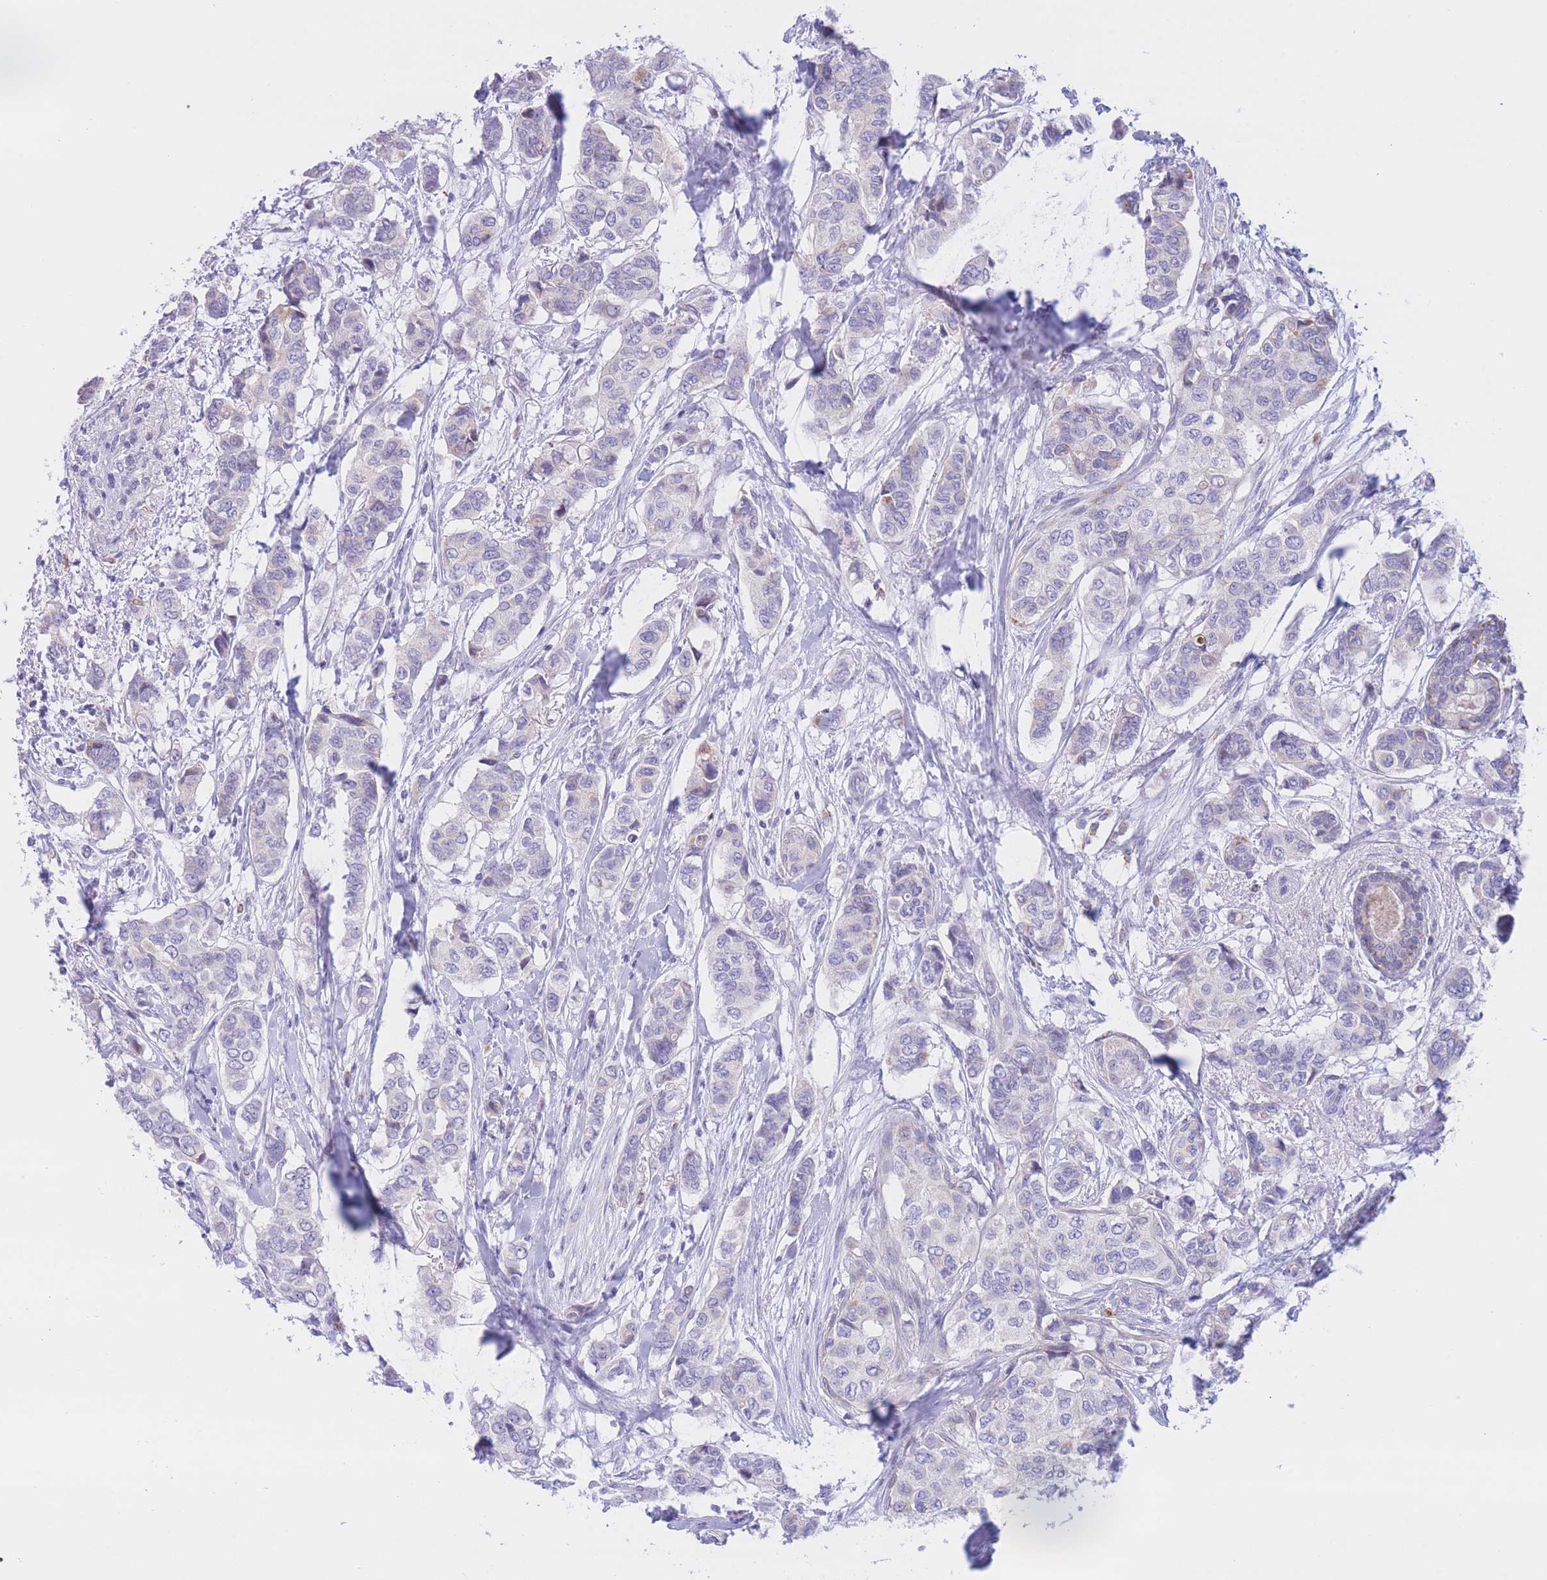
{"staining": {"intensity": "negative", "quantity": "none", "location": "none"}, "tissue": "breast cancer", "cell_type": "Tumor cells", "image_type": "cancer", "snomed": [{"axis": "morphology", "description": "Lobular carcinoma"}, {"axis": "topography", "description": "Breast"}], "caption": "Immunohistochemistry micrograph of human breast lobular carcinoma stained for a protein (brown), which reveals no positivity in tumor cells.", "gene": "RPL39L", "patient": {"sex": "female", "age": 51}}